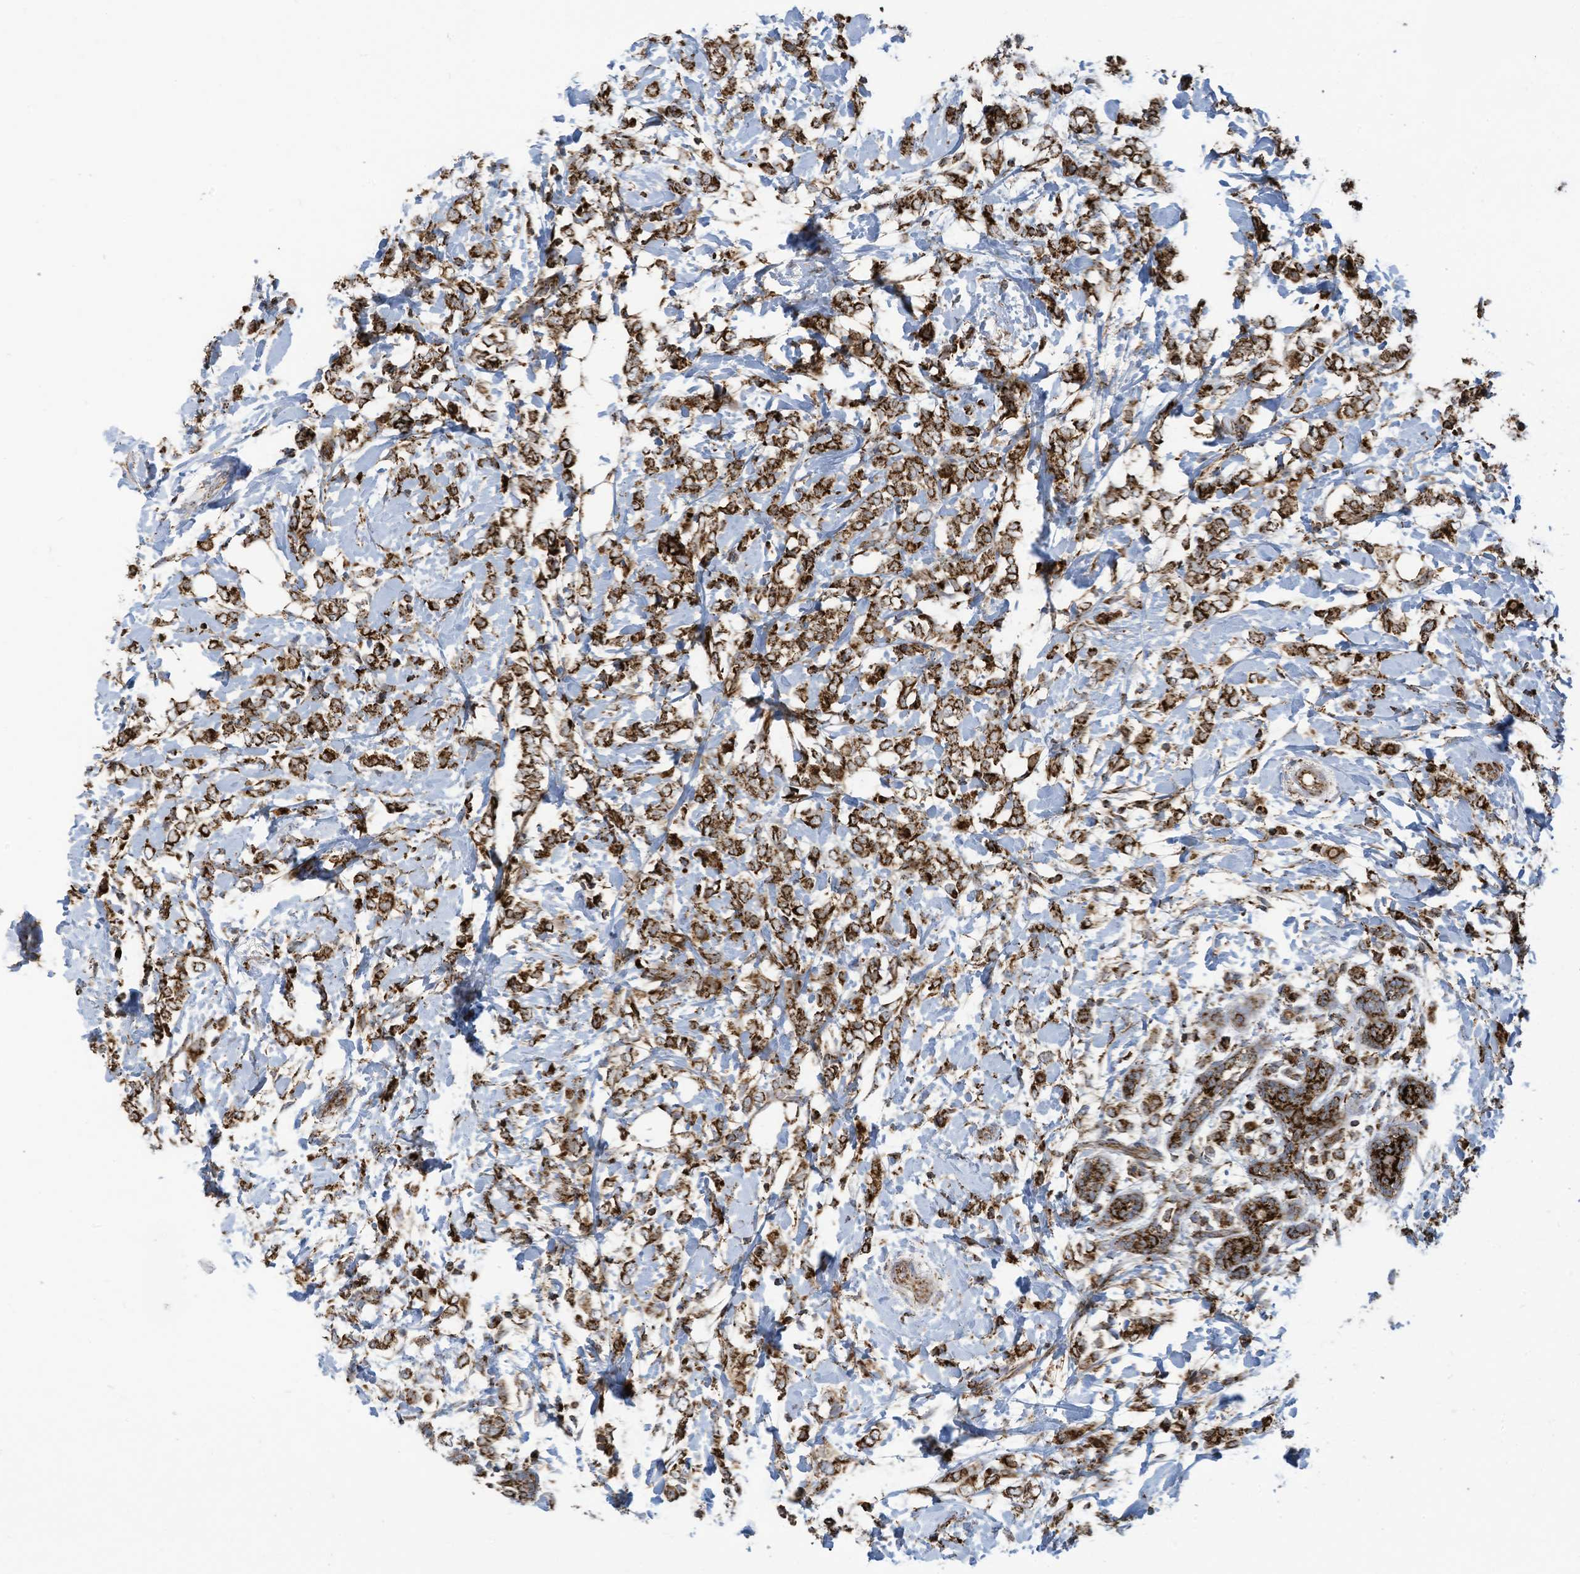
{"staining": {"intensity": "strong", "quantity": ">75%", "location": "cytoplasmic/membranous"}, "tissue": "breast cancer", "cell_type": "Tumor cells", "image_type": "cancer", "snomed": [{"axis": "morphology", "description": "Normal tissue, NOS"}, {"axis": "morphology", "description": "Lobular carcinoma"}, {"axis": "topography", "description": "Breast"}], "caption": "DAB immunohistochemical staining of breast lobular carcinoma shows strong cytoplasmic/membranous protein positivity in about >75% of tumor cells.", "gene": "COX10", "patient": {"sex": "female", "age": 47}}